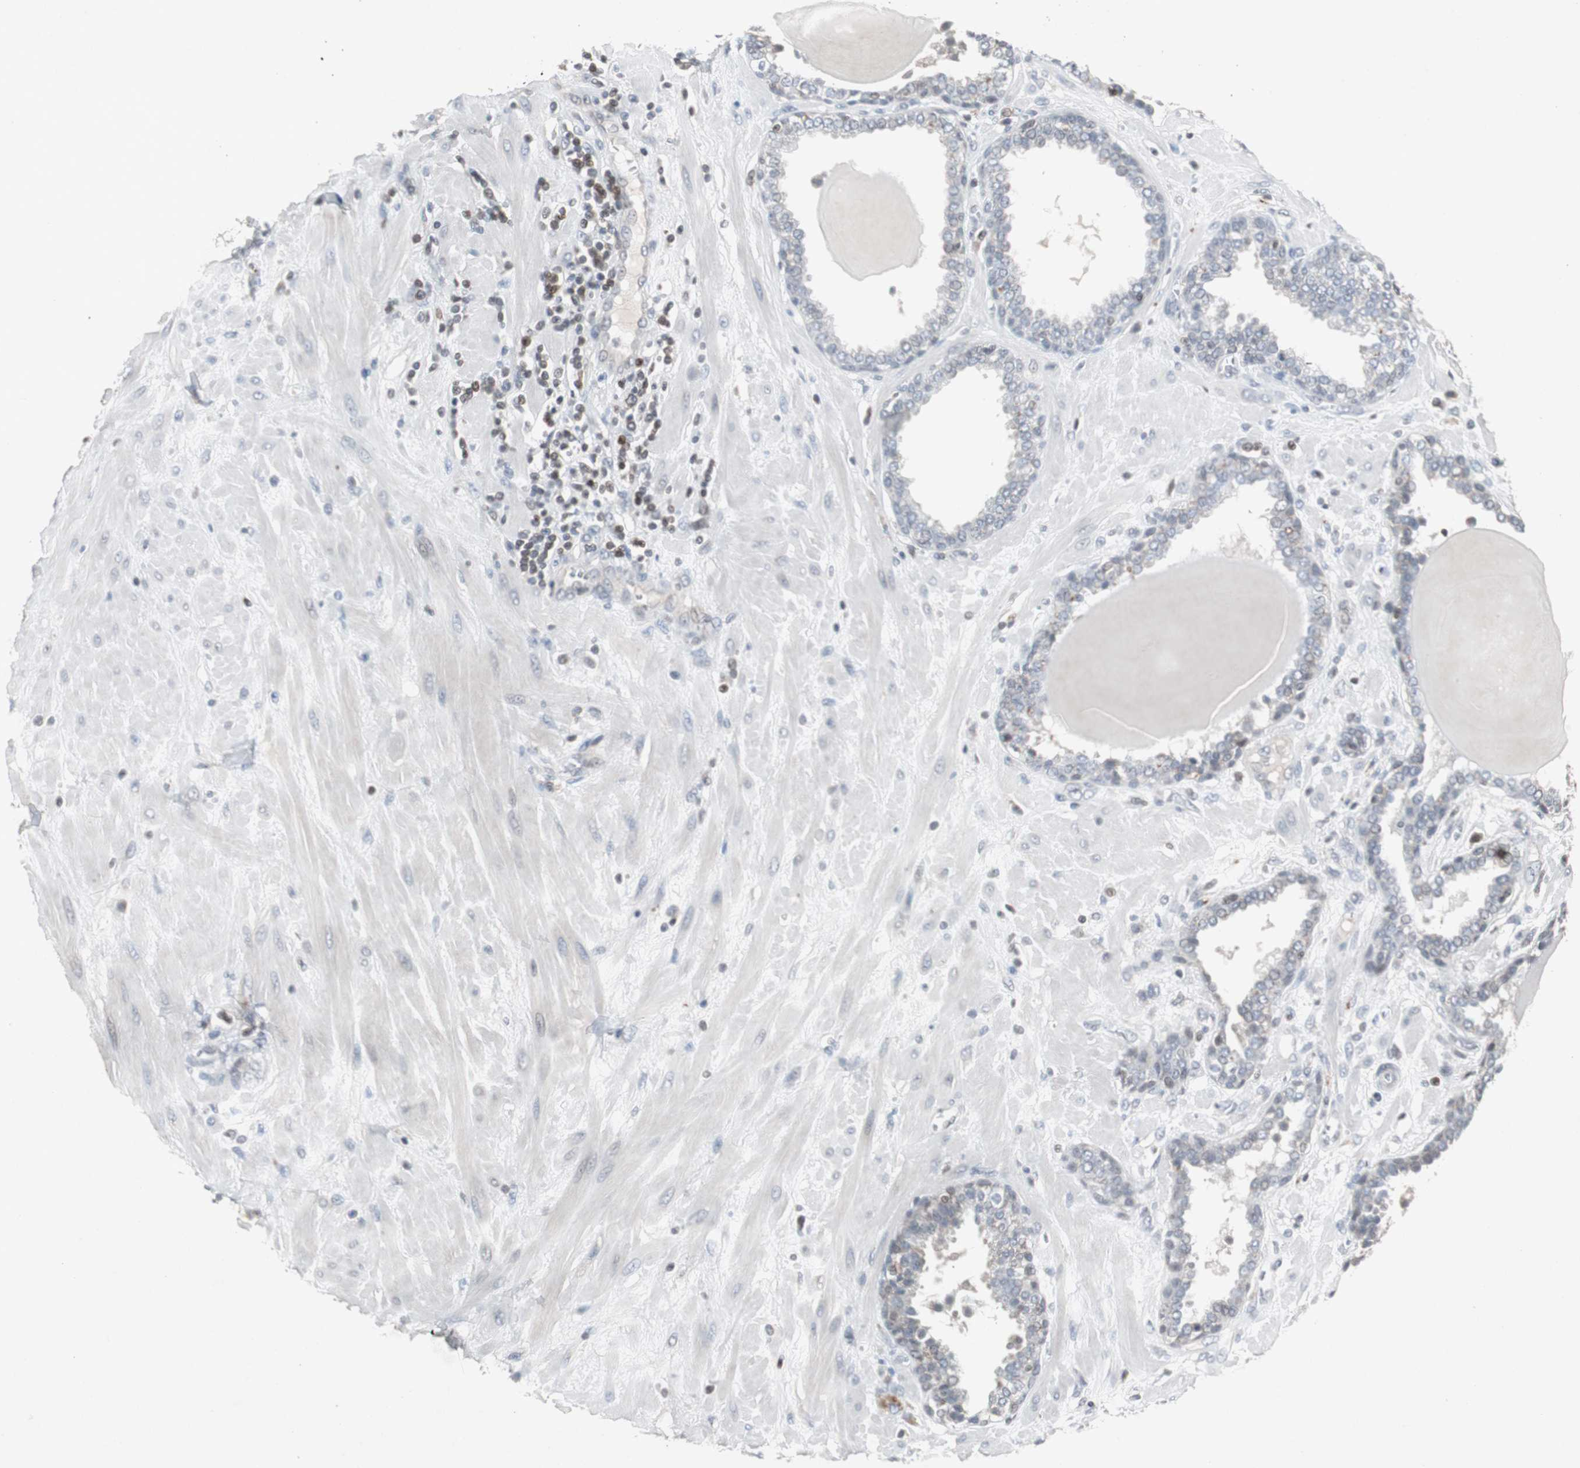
{"staining": {"intensity": "negative", "quantity": "none", "location": "none"}, "tissue": "prostate", "cell_type": "Glandular cells", "image_type": "normal", "snomed": [{"axis": "morphology", "description": "Normal tissue, NOS"}, {"axis": "topography", "description": "Prostate"}], "caption": "IHC micrograph of unremarkable prostate: human prostate stained with DAB displays no significant protein staining in glandular cells.", "gene": "ZNF396", "patient": {"sex": "male", "age": 51}}